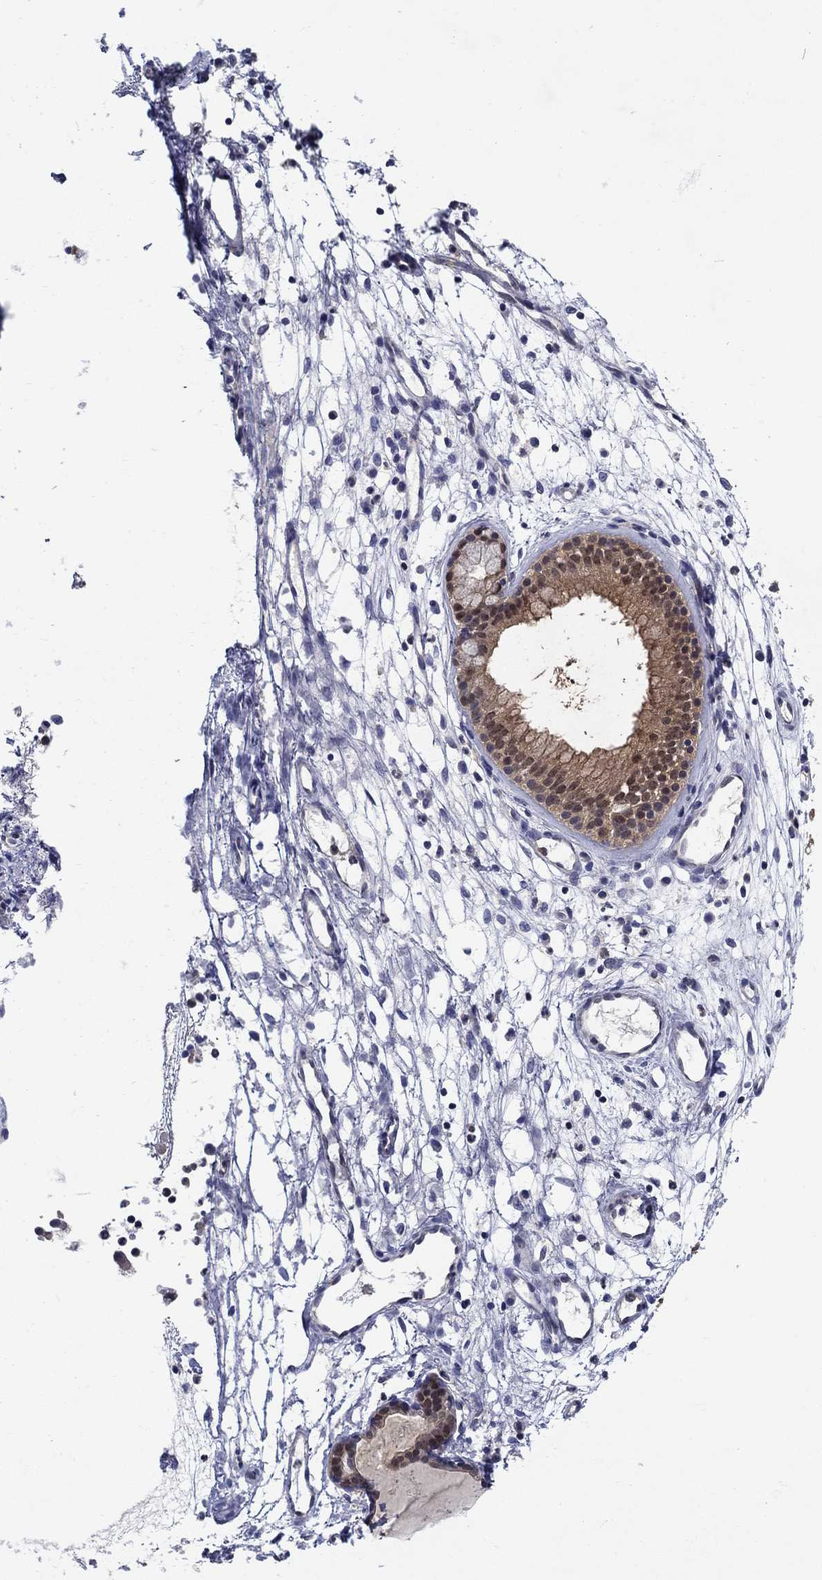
{"staining": {"intensity": "moderate", "quantity": "<25%", "location": "cytoplasmic/membranous,nuclear"}, "tissue": "nasopharynx", "cell_type": "Respiratory epithelial cells", "image_type": "normal", "snomed": [{"axis": "morphology", "description": "Normal tissue, NOS"}, {"axis": "morphology", "description": "Polyp, NOS"}, {"axis": "topography", "description": "Nasopharynx"}], "caption": "Nasopharynx stained with a brown dye shows moderate cytoplasmic/membranous,nuclear positive positivity in approximately <25% of respiratory epithelial cells.", "gene": "GLTP", "patient": {"sex": "female", "age": 56}}